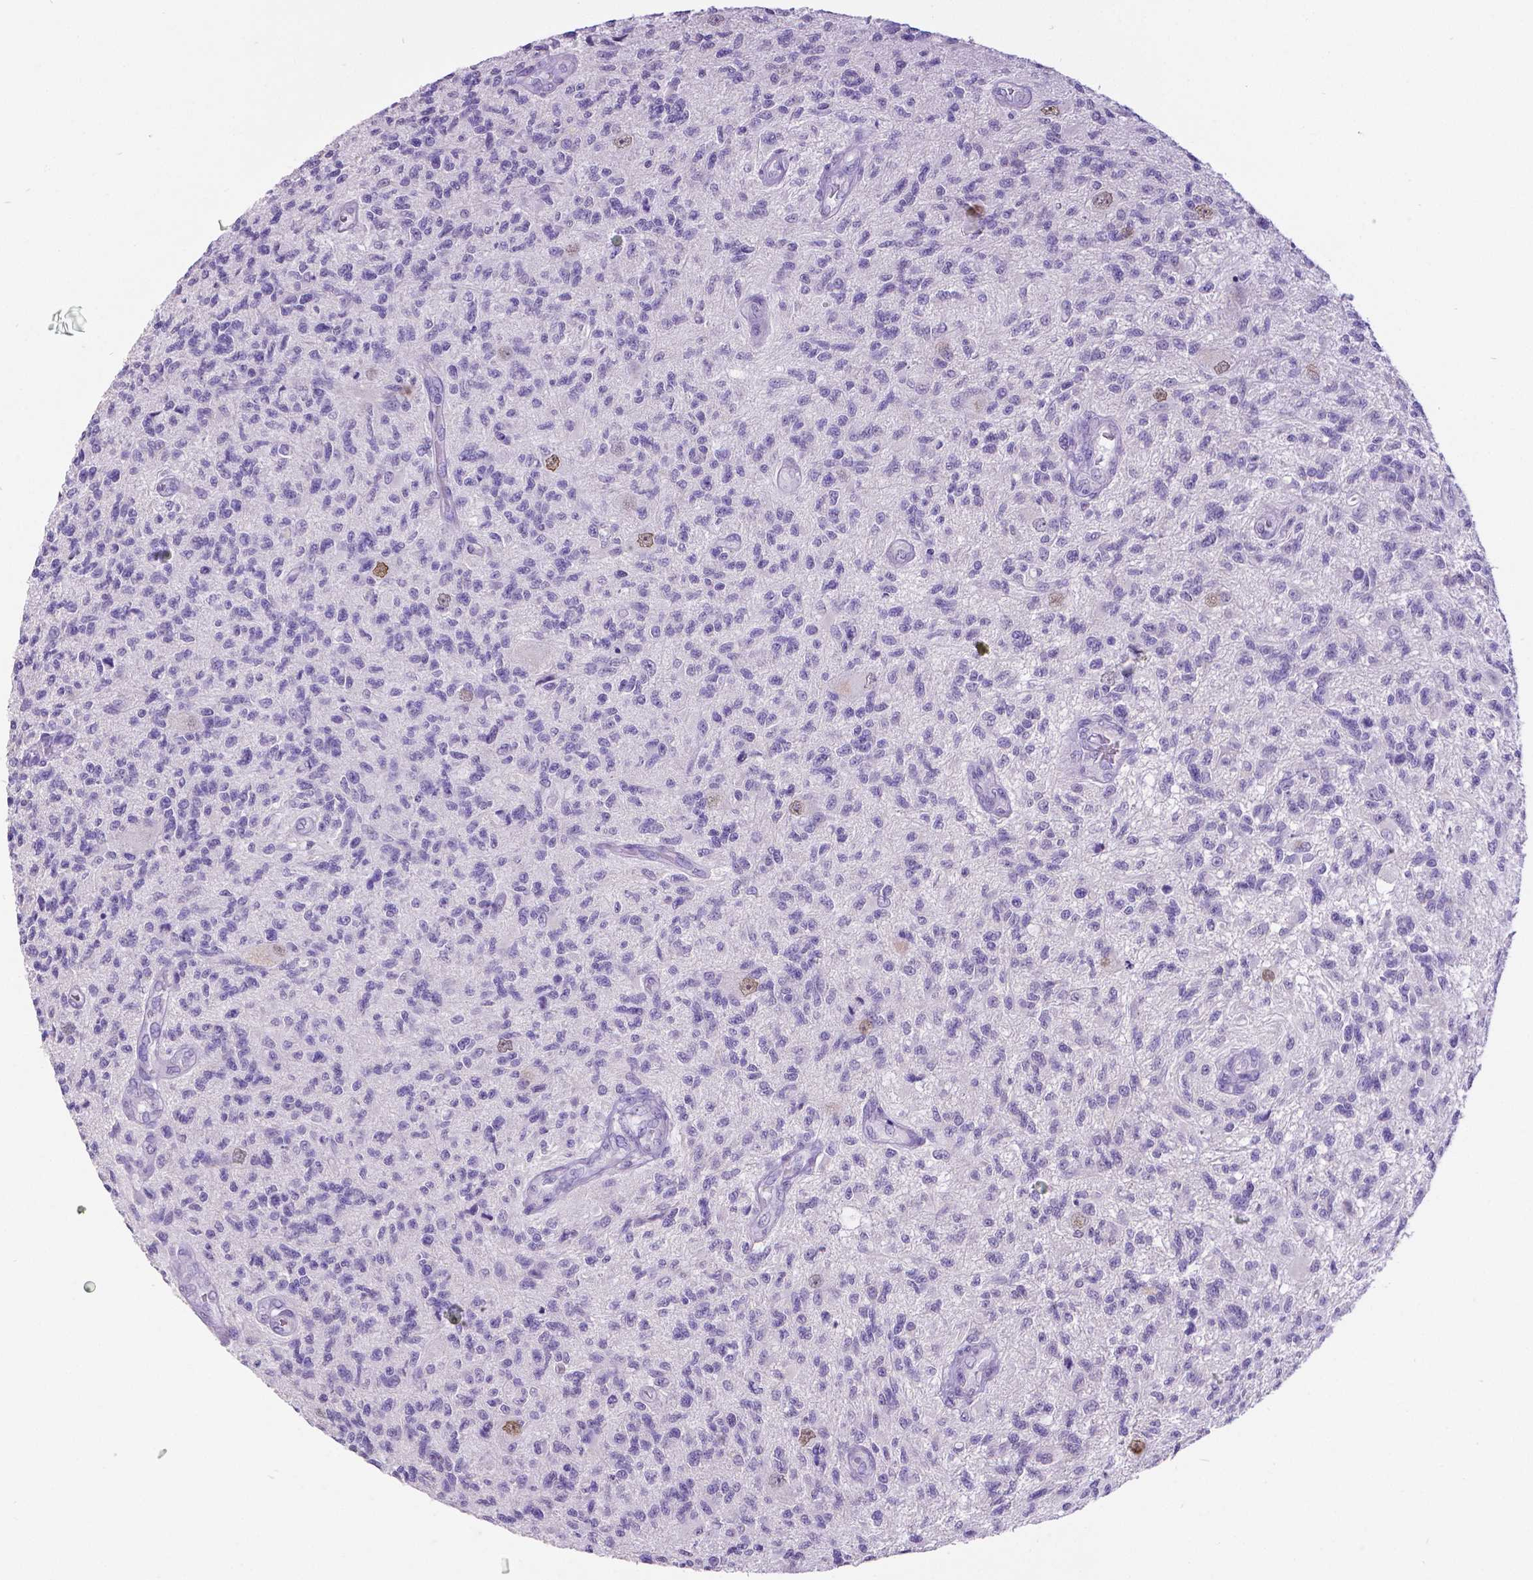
{"staining": {"intensity": "moderate", "quantity": "<25%", "location": "nuclear"}, "tissue": "glioma", "cell_type": "Tumor cells", "image_type": "cancer", "snomed": [{"axis": "morphology", "description": "Glioma, malignant, High grade"}, {"axis": "topography", "description": "Brain"}], "caption": "Malignant high-grade glioma stained for a protein shows moderate nuclear positivity in tumor cells.", "gene": "SATB2", "patient": {"sex": "male", "age": 56}}